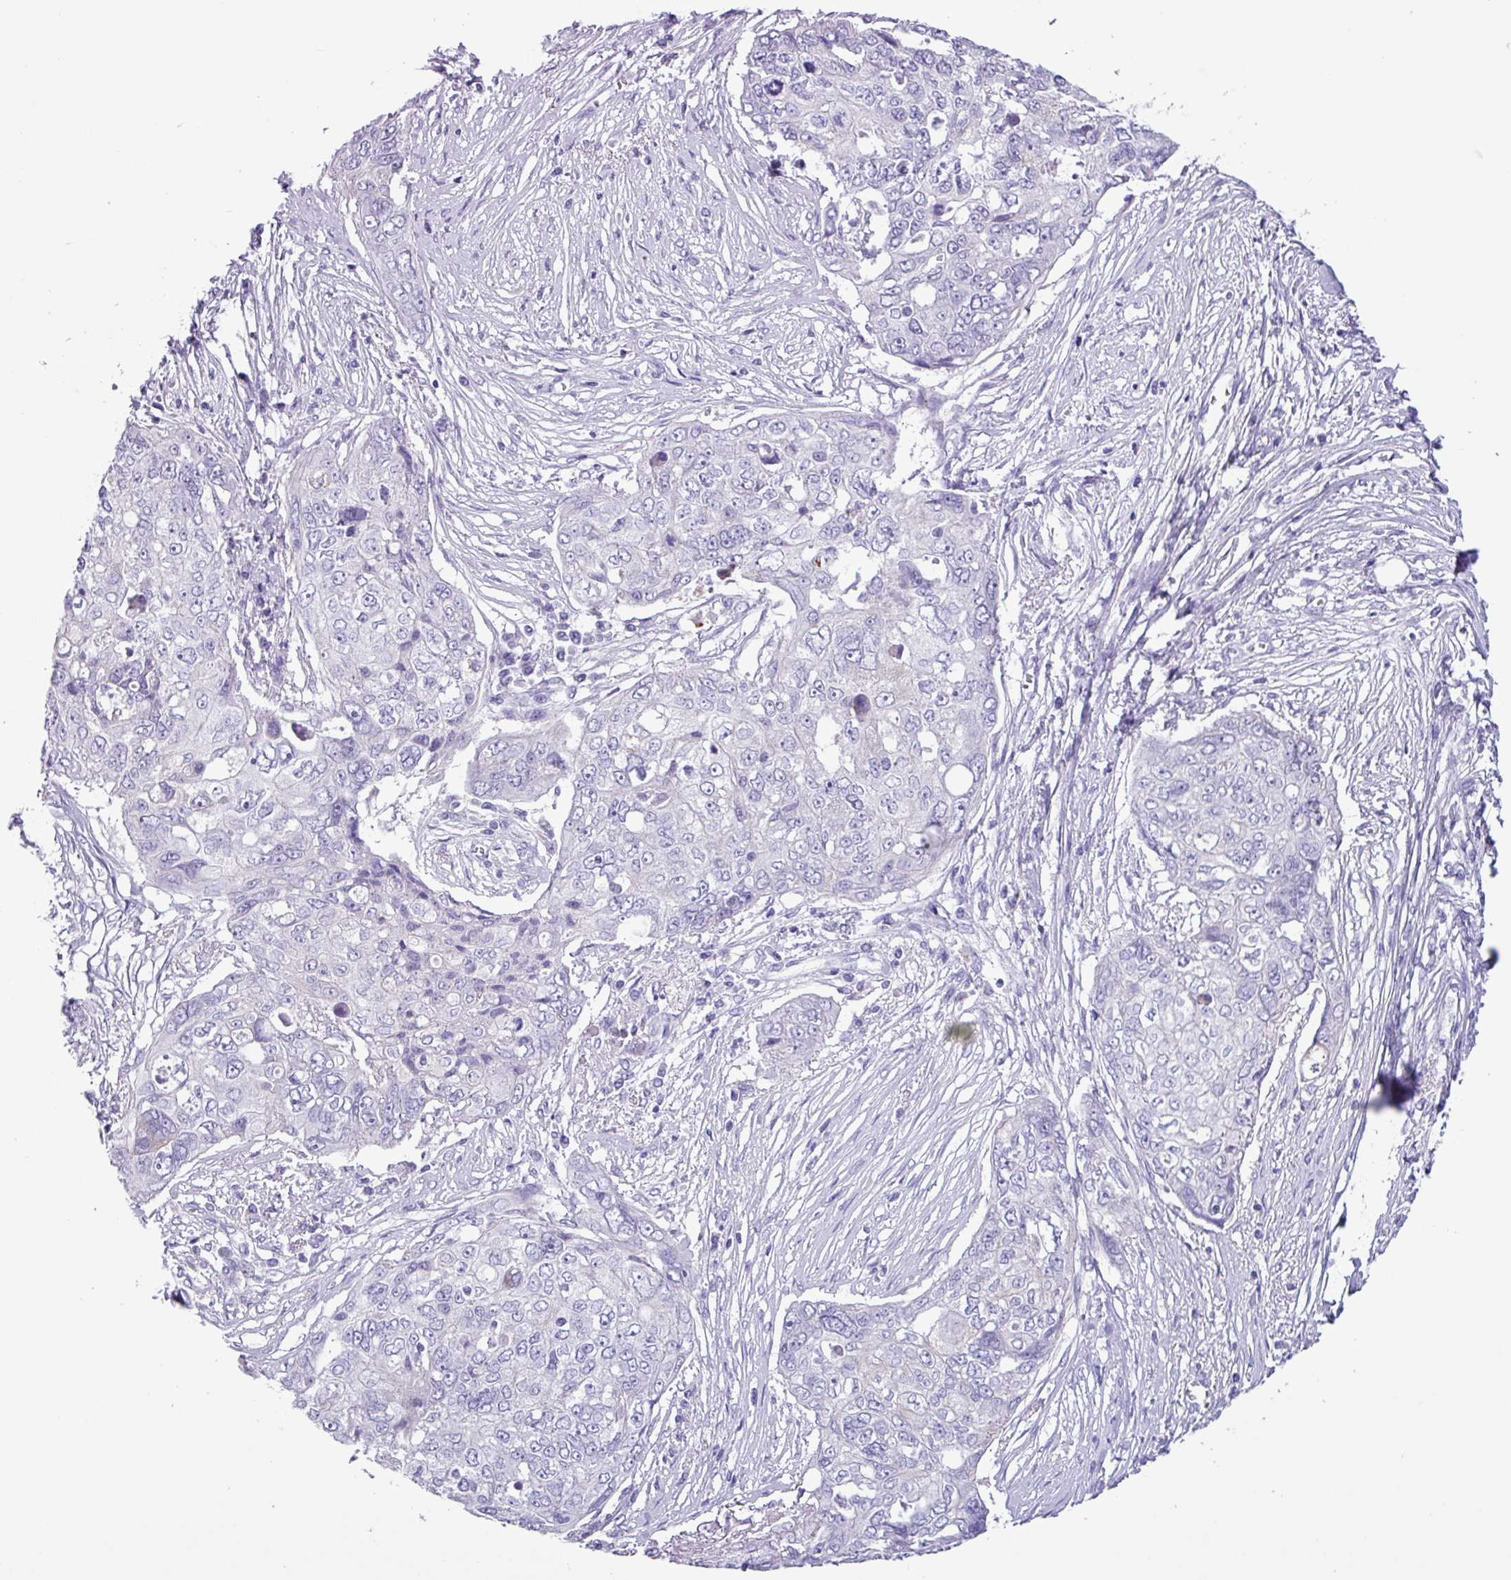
{"staining": {"intensity": "negative", "quantity": "none", "location": "none"}, "tissue": "ovarian cancer", "cell_type": "Tumor cells", "image_type": "cancer", "snomed": [{"axis": "morphology", "description": "Carcinoma, endometroid"}, {"axis": "topography", "description": "Ovary"}], "caption": "Photomicrograph shows no protein positivity in tumor cells of ovarian endometroid carcinoma tissue.", "gene": "AGO3", "patient": {"sex": "female", "age": 70}}